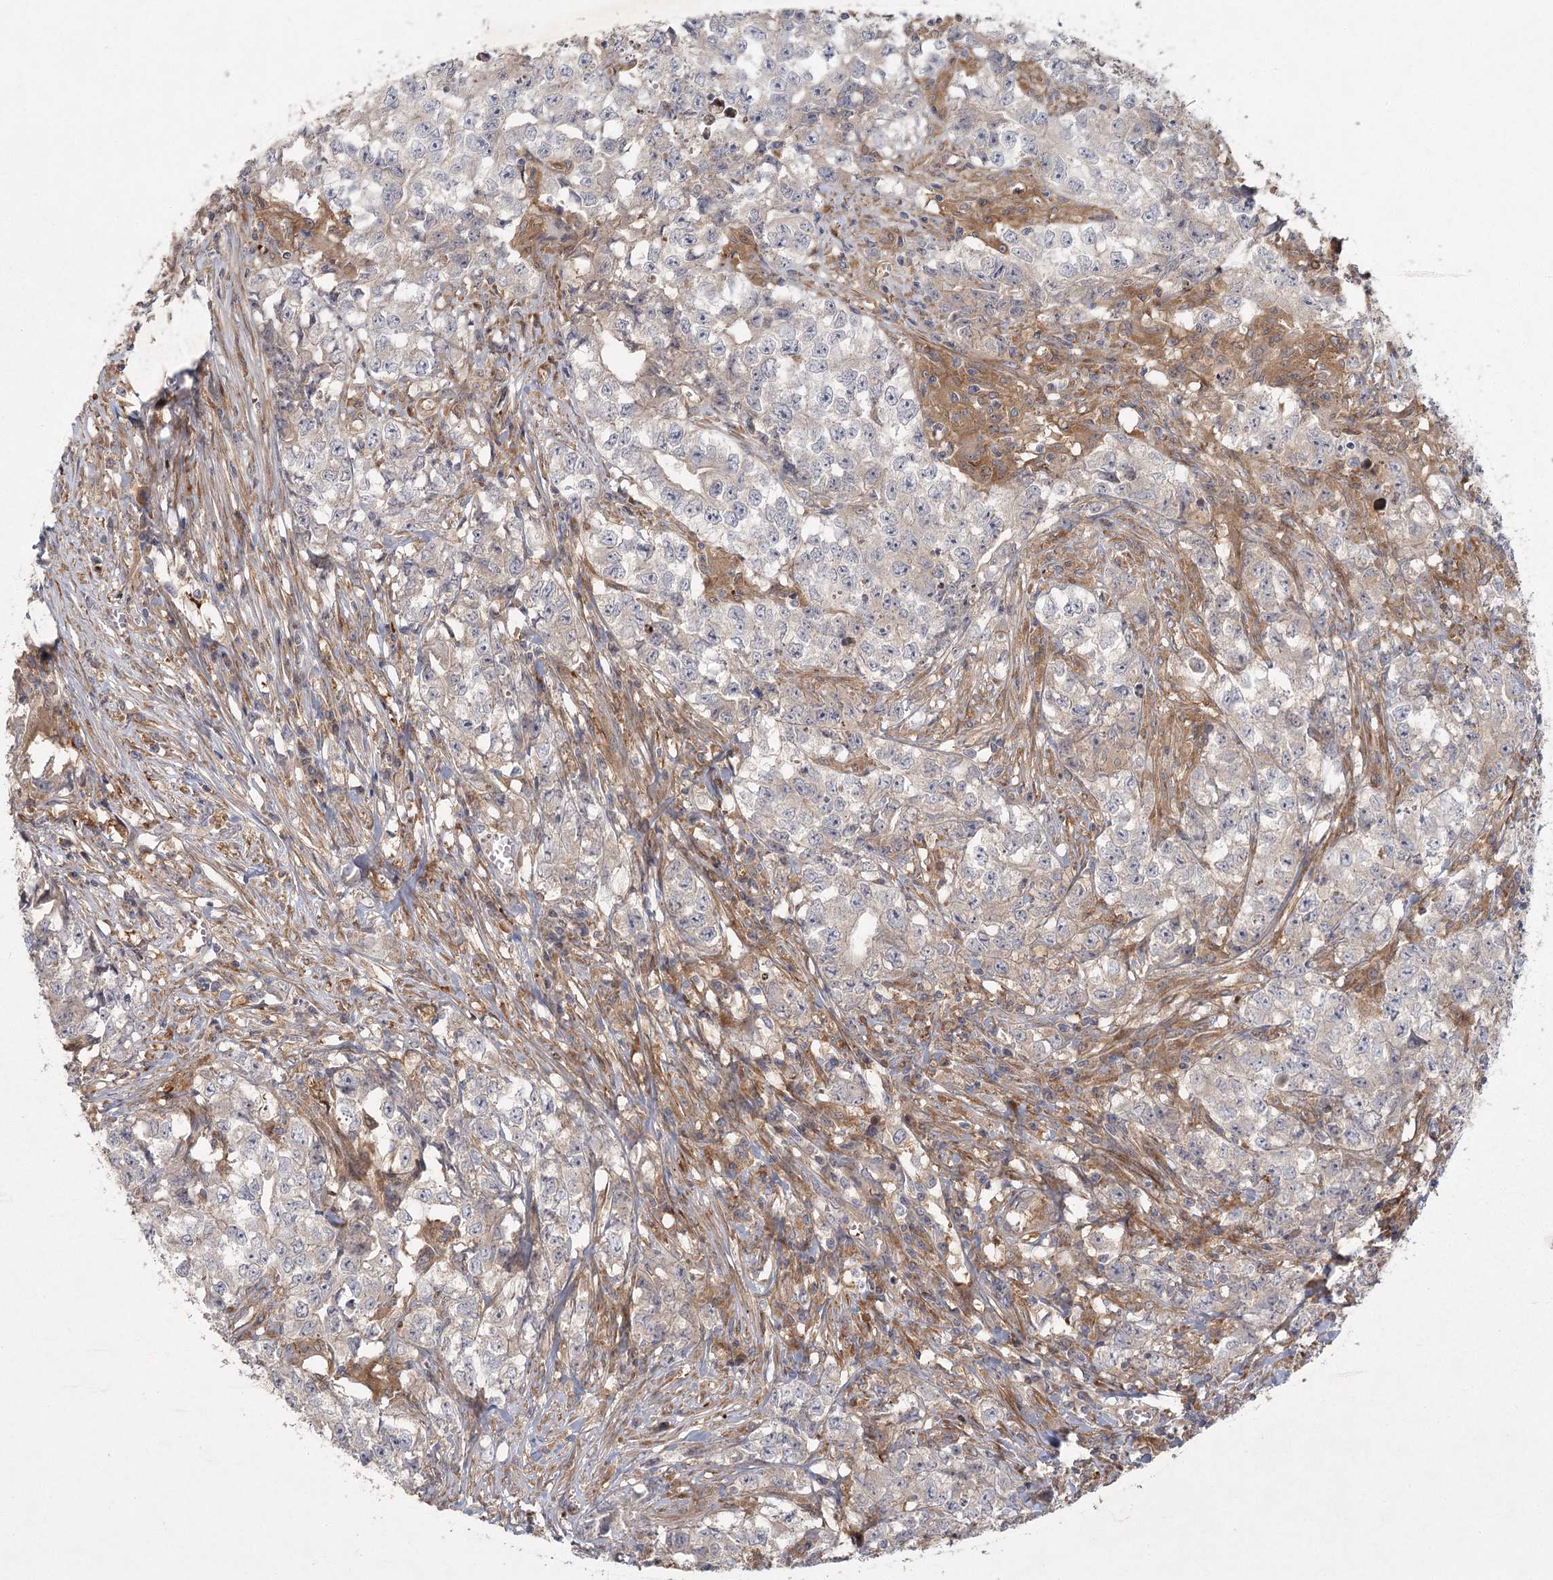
{"staining": {"intensity": "negative", "quantity": "none", "location": "none"}, "tissue": "testis cancer", "cell_type": "Tumor cells", "image_type": "cancer", "snomed": [{"axis": "morphology", "description": "Seminoma, NOS"}, {"axis": "morphology", "description": "Carcinoma, Embryonal, NOS"}, {"axis": "topography", "description": "Testis"}], "caption": "This micrograph is of testis cancer (seminoma) stained with immunohistochemistry (IHC) to label a protein in brown with the nuclei are counter-stained blue. There is no staining in tumor cells. (Immunohistochemistry, brightfield microscopy, high magnification).", "gene": "FAM110C", "patient": {"sex": "male", "age": 43}}